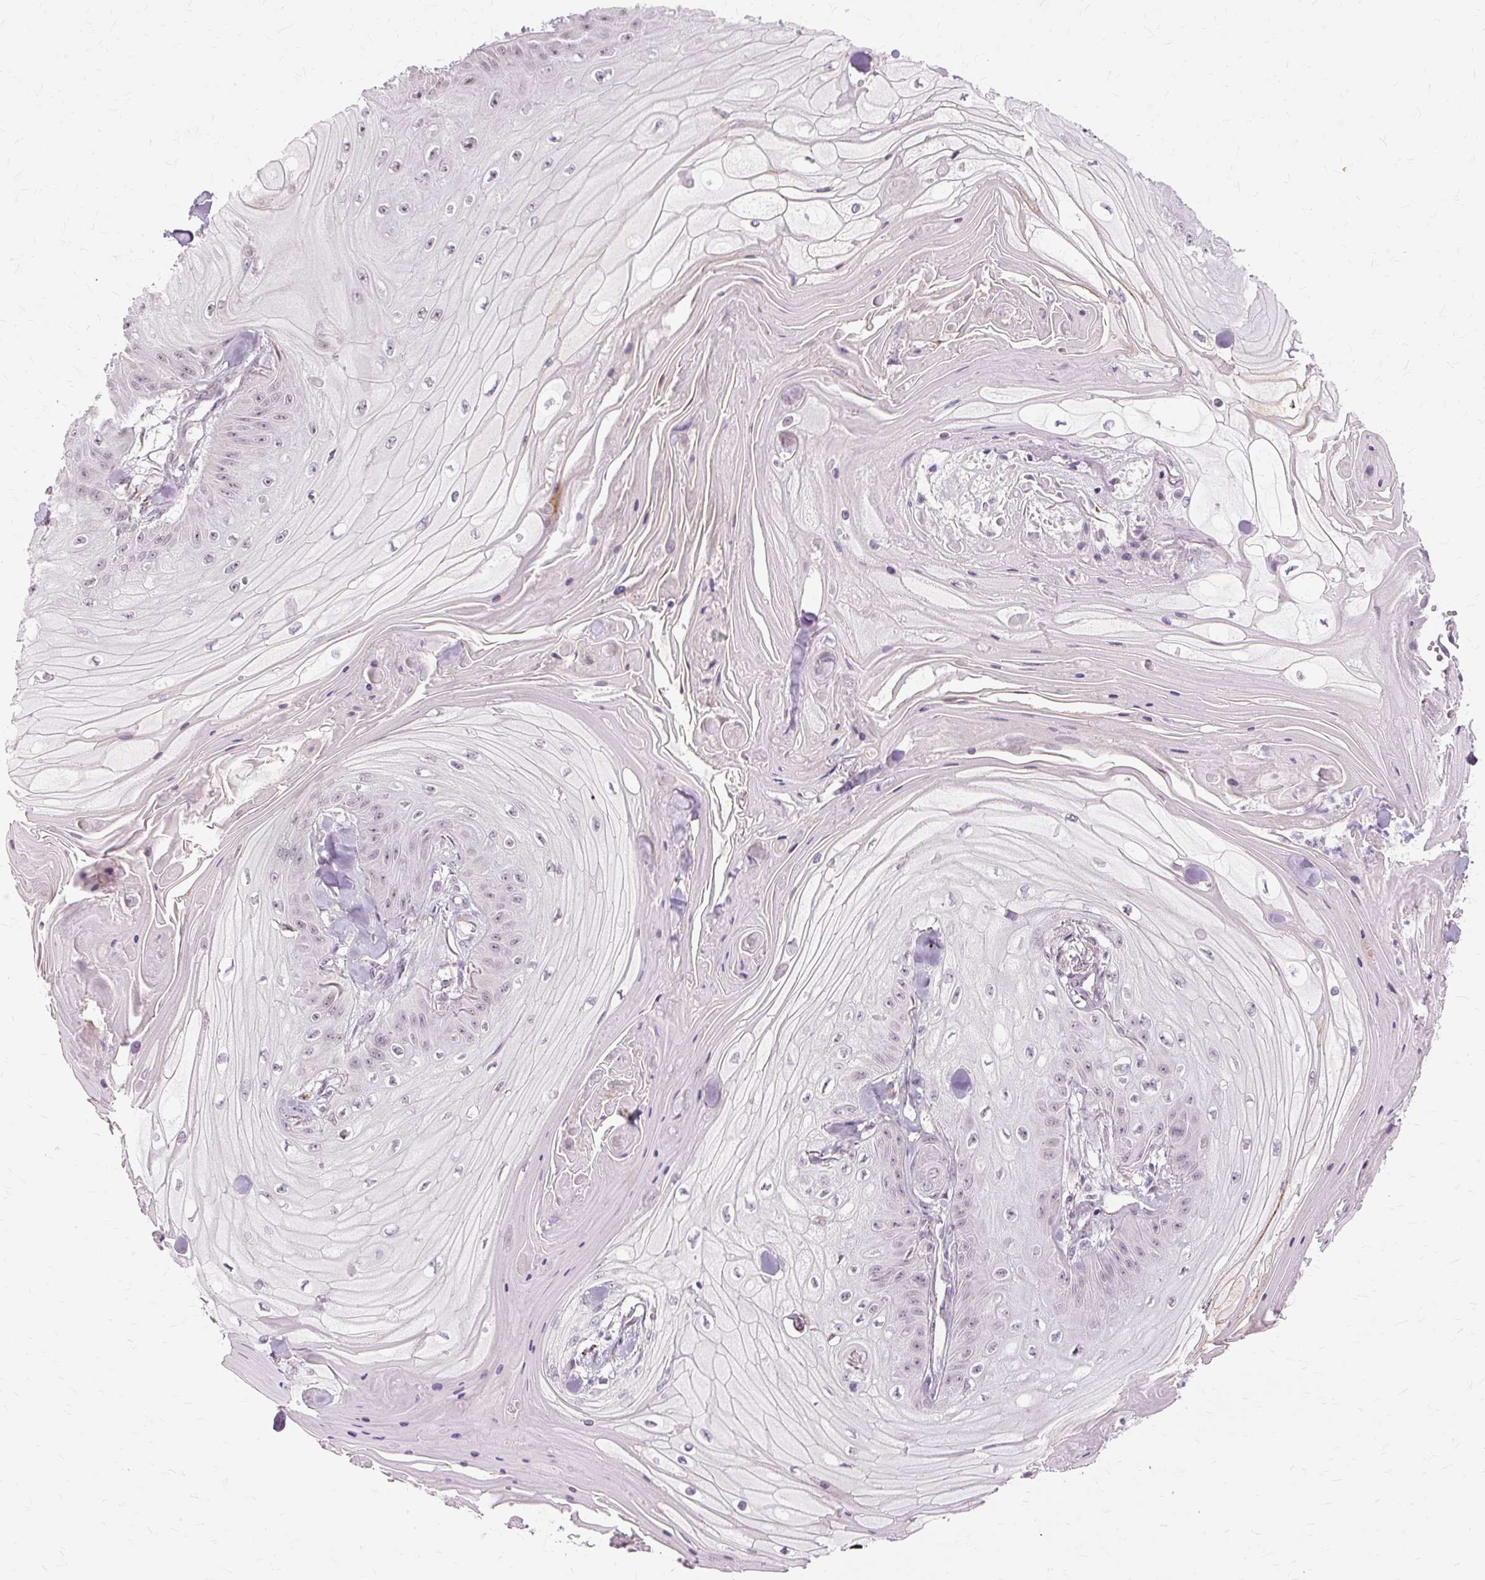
{"staining": {"intensity": "weak", "quantity": "<25%", "location": "nuclear"}, "tissue": "skin cancer", "cell_type": "Tumor cells", "image_type": "cancer", "snomed": [{"axis": "morphology", "description": "Squamous cell carcinoma, NOS"}, {"axis": "topography", "description": "Skin"}], "caption": "This is a photomicrograph of IHC staining of squamous cell carcinoma (skin), which shows no positivity in tumor cells.", "gene": "MMACHC", "patient": {"sex": "male", "age": 74}}